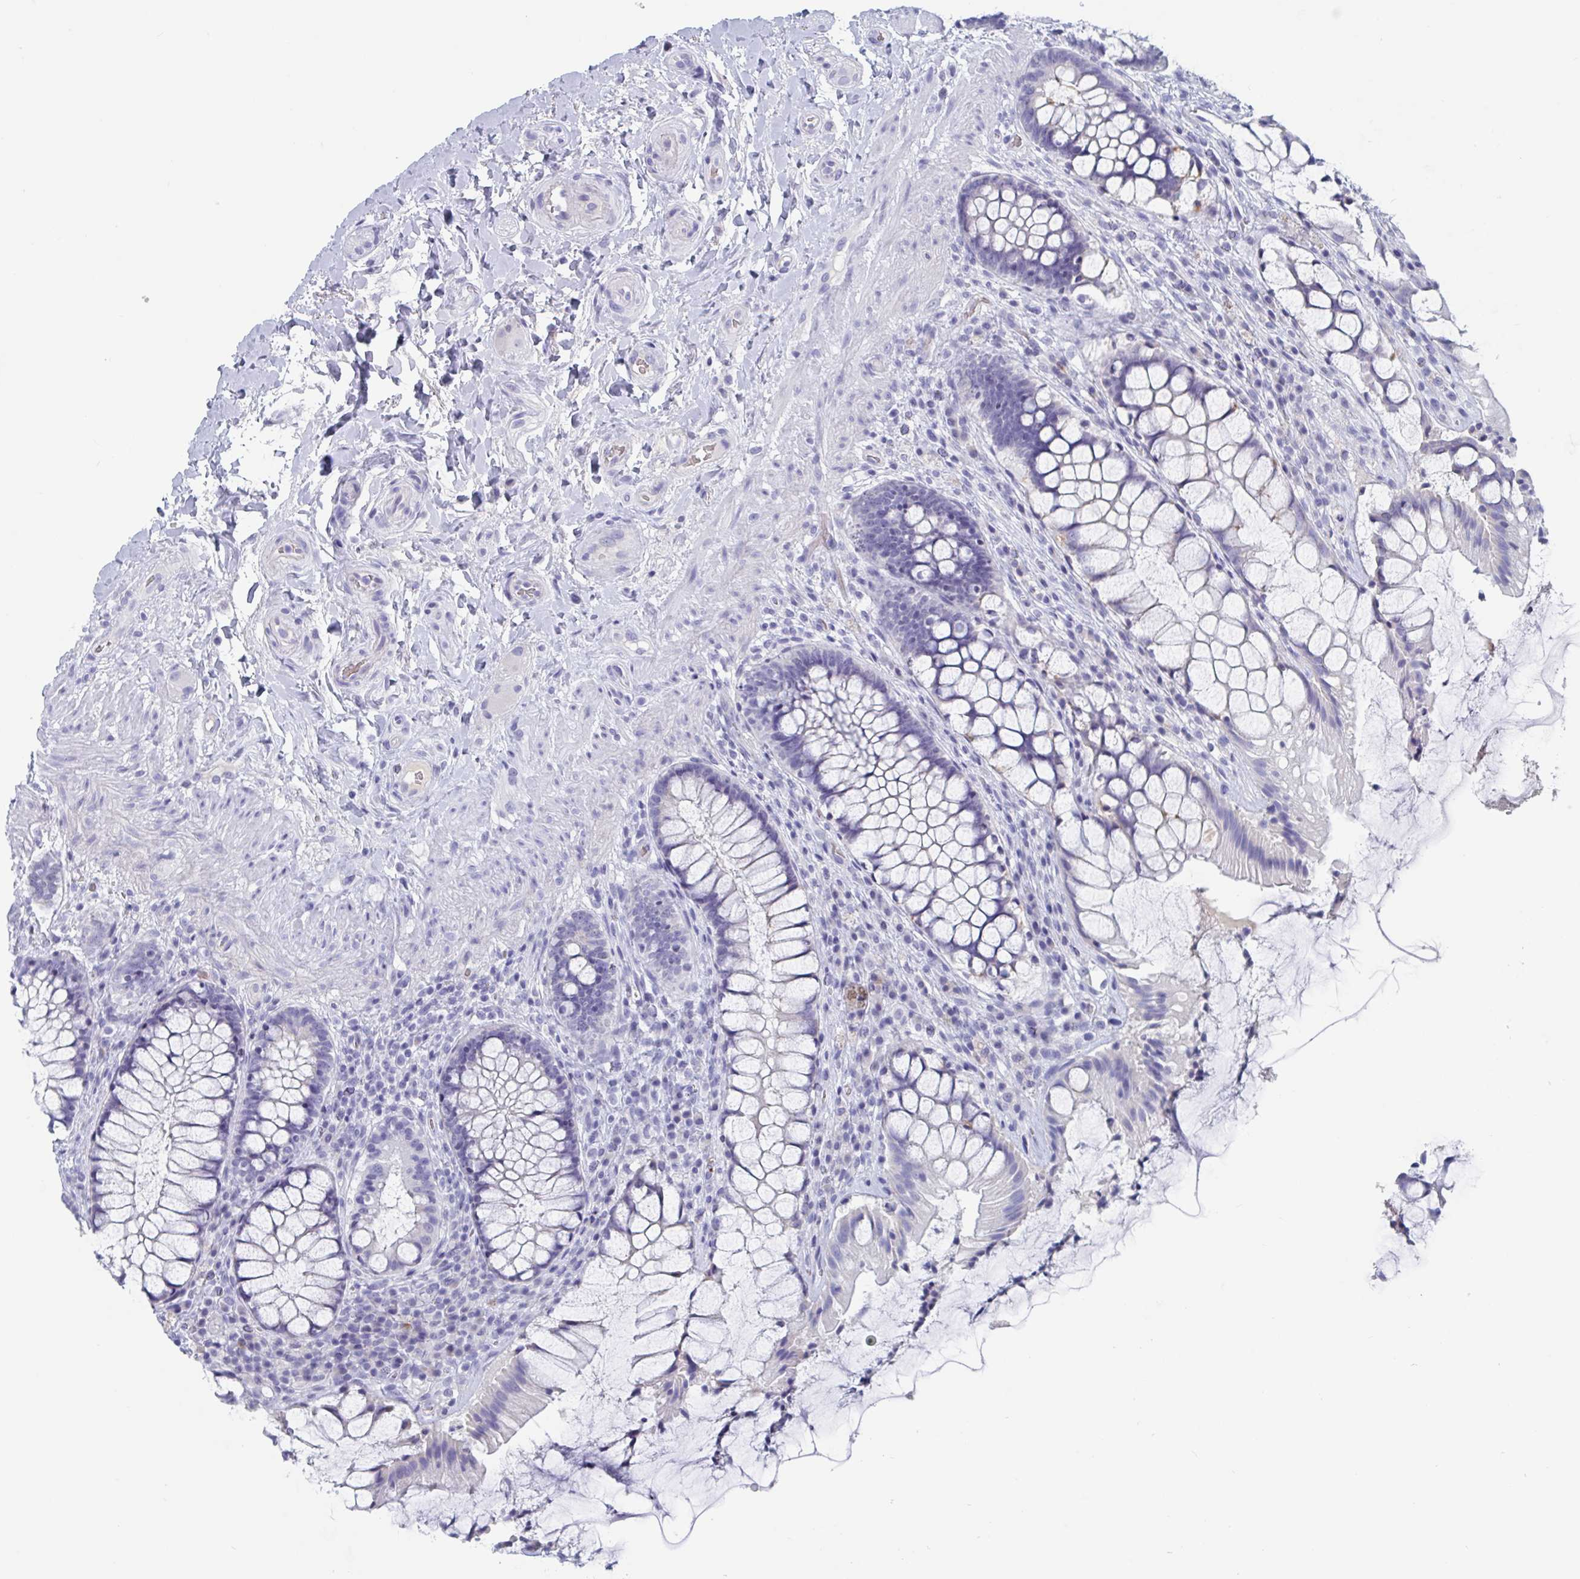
{"staining": {"intensity": "negative", "quantity": "none", "location": "none"}, "tissue": "rectum", "cell_type": "Glandular cells", "image_type": "normal", "snomed": [{"axis": "morphology", "description": "Normal tissue, NOS"}, {"axis": "topography", "description": "Rectum"}], "caption": "This is a micrograph of IHC staining of benign rectum, which shows no positivity in glandular cells. The staining is performed using DAB (3,3'-diaminobenzidine) brown chromogen with nuclei counter-stained in using hematoxylin.", "gene": "DPEP3", "patient": {"sex": "female", "age": 58}}